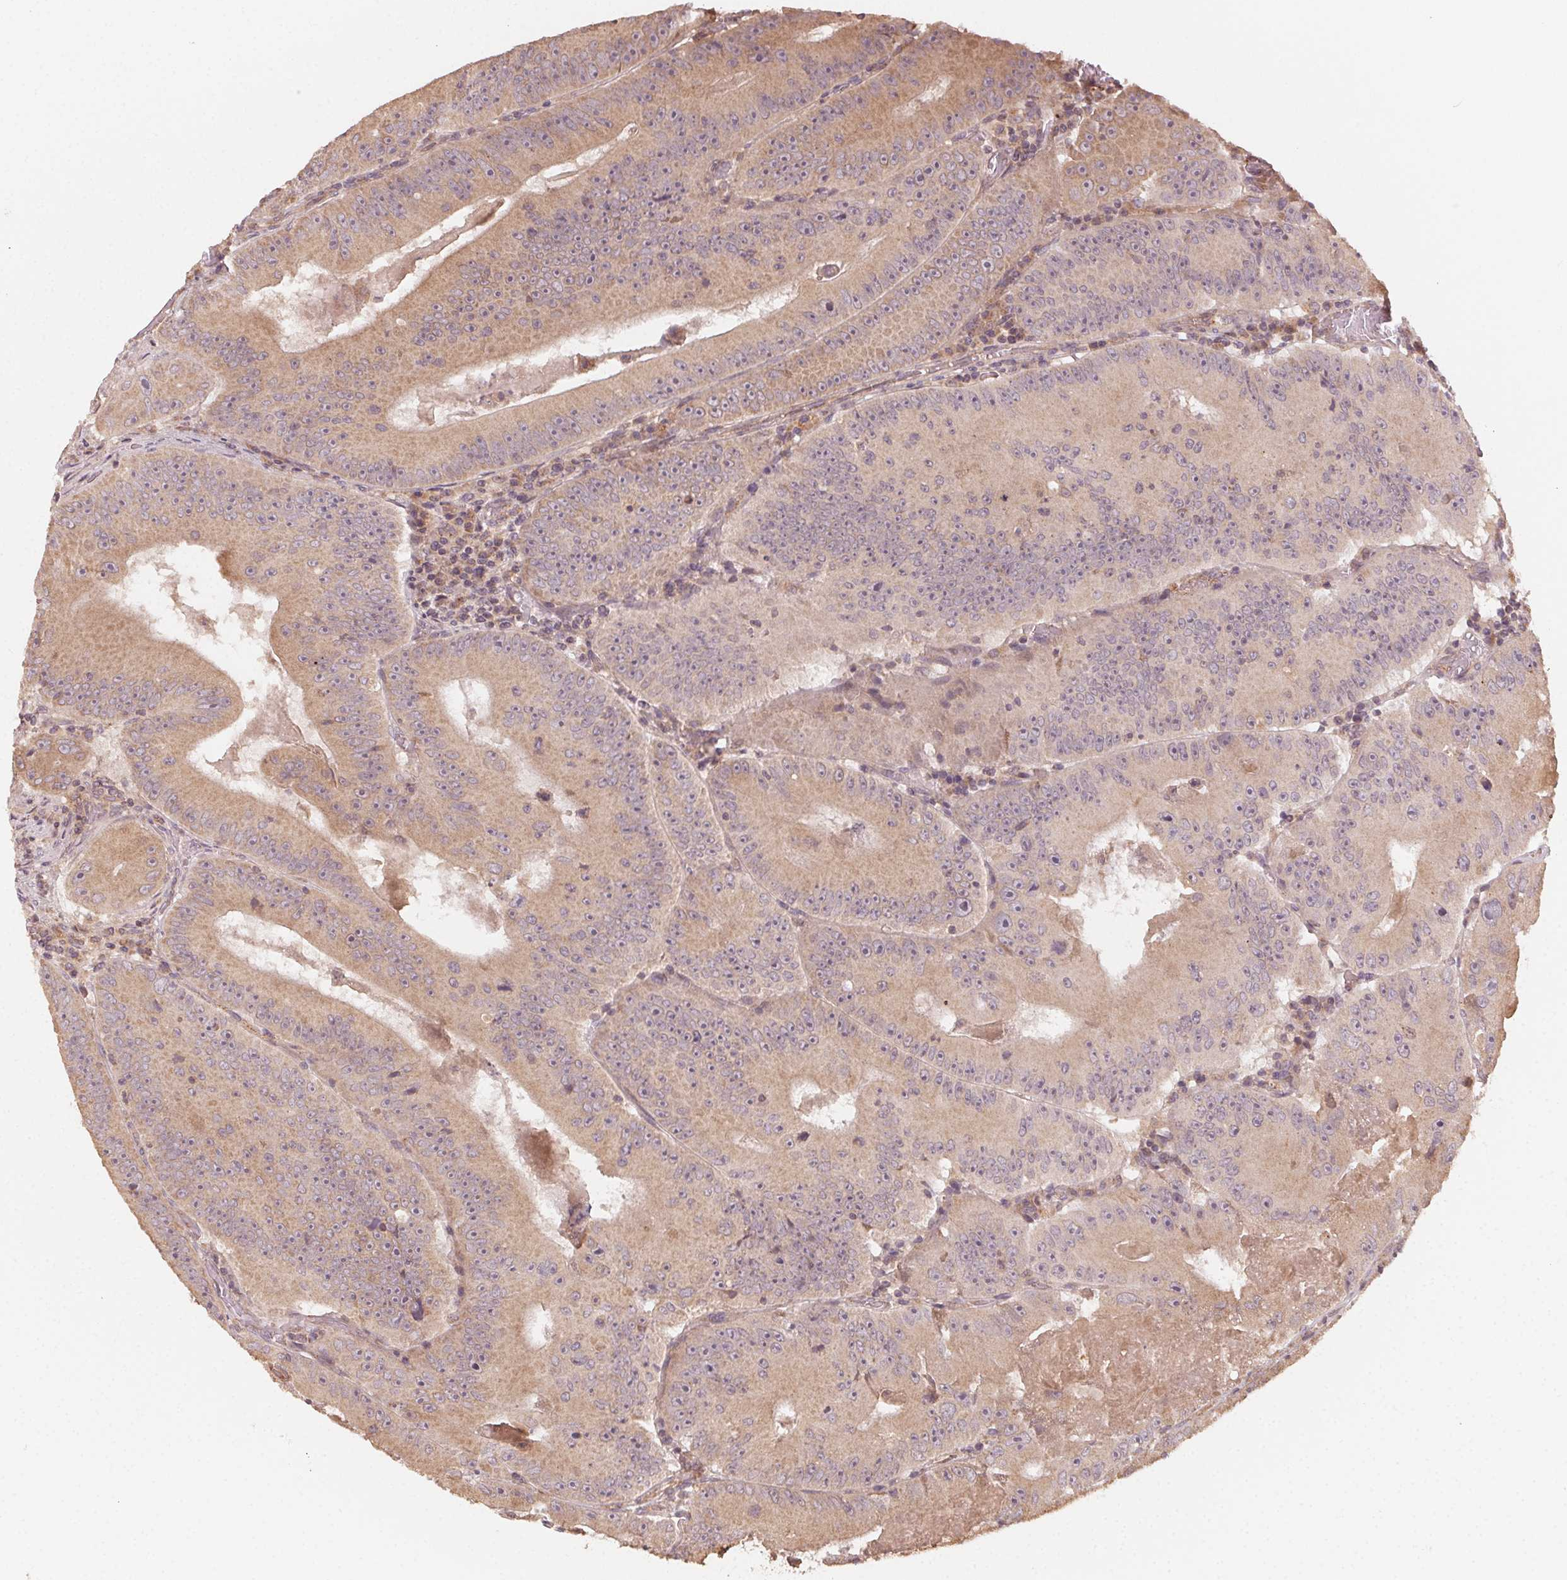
{"staining": {"intensity": "weak", "quantity": ">75%", "location": "cytoplasmic/membranous"}, "tissue": "colorectal cancer", "cell_type": "Tumor cells", "image_type": "cancer", "snomed": [{"axis": "morphology", "description": "Adenocarcinoma, NOS"}, {"axis": "topography", "description": "Colon"}], "caption": "Colorectal adenocarcinoma stained for a protein exhibits weak cytoplasmic/membranous positivity in tumor cells.", "gene": "WBP2", "patient": {"sex": "female", "age": 86}}